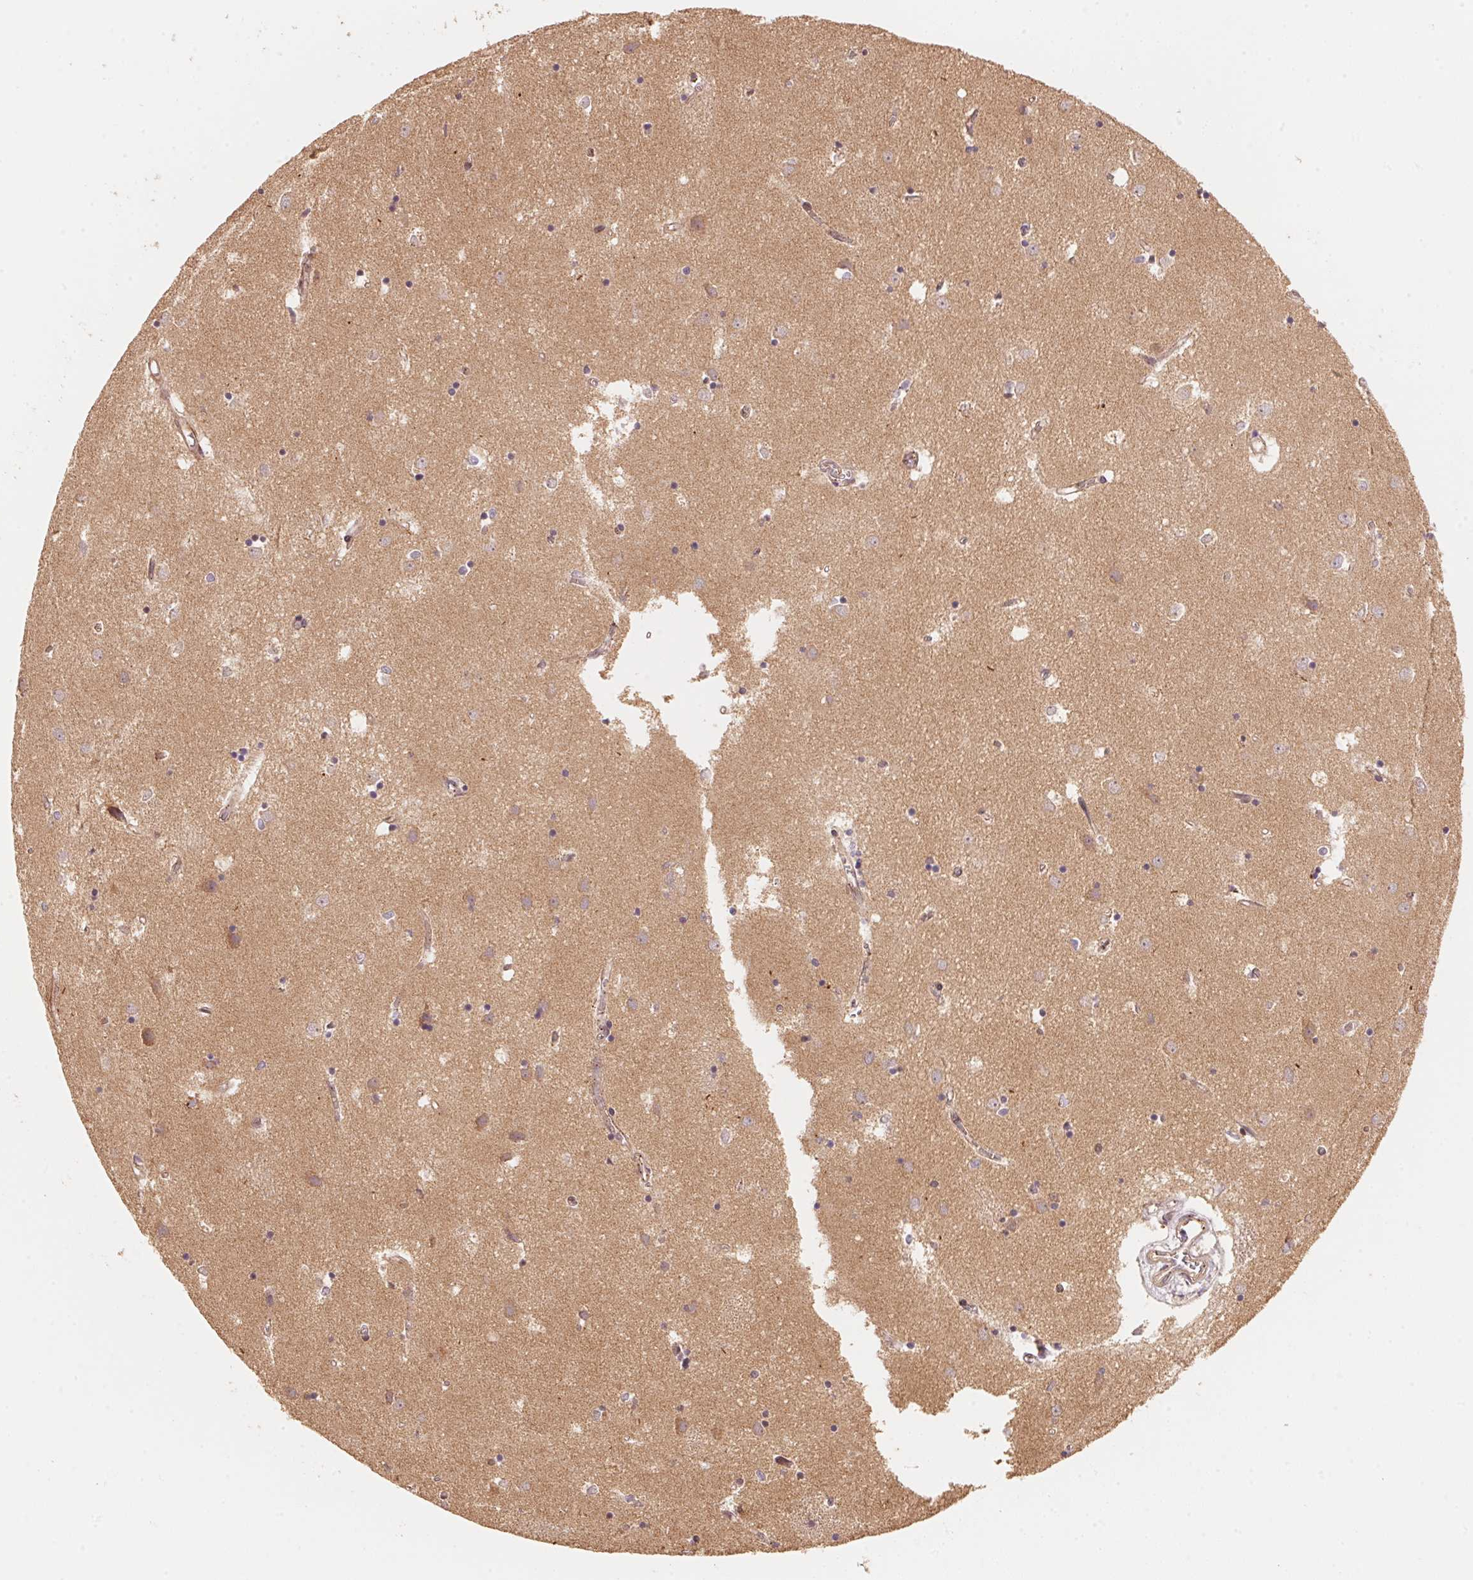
{"staining": {"intensity": "weak", "quantity": "<25%", "location": "cytoplasmic/membranous"}, "tissue": "caudate", "cell_type": "Glial cells", "image_type": "normal", "snomed": [{"axis": "morphology", "description": "Normal tissue, NOS"}, {"axis": "topography", "description": "Lateral ventricle wall"}], "caption": "Human caudate stained for a protein using immunohistochemistry exhibits no expression in glial cells.", "gene": "TNIP2", "patient": {"sex": "male", "age": 54}}